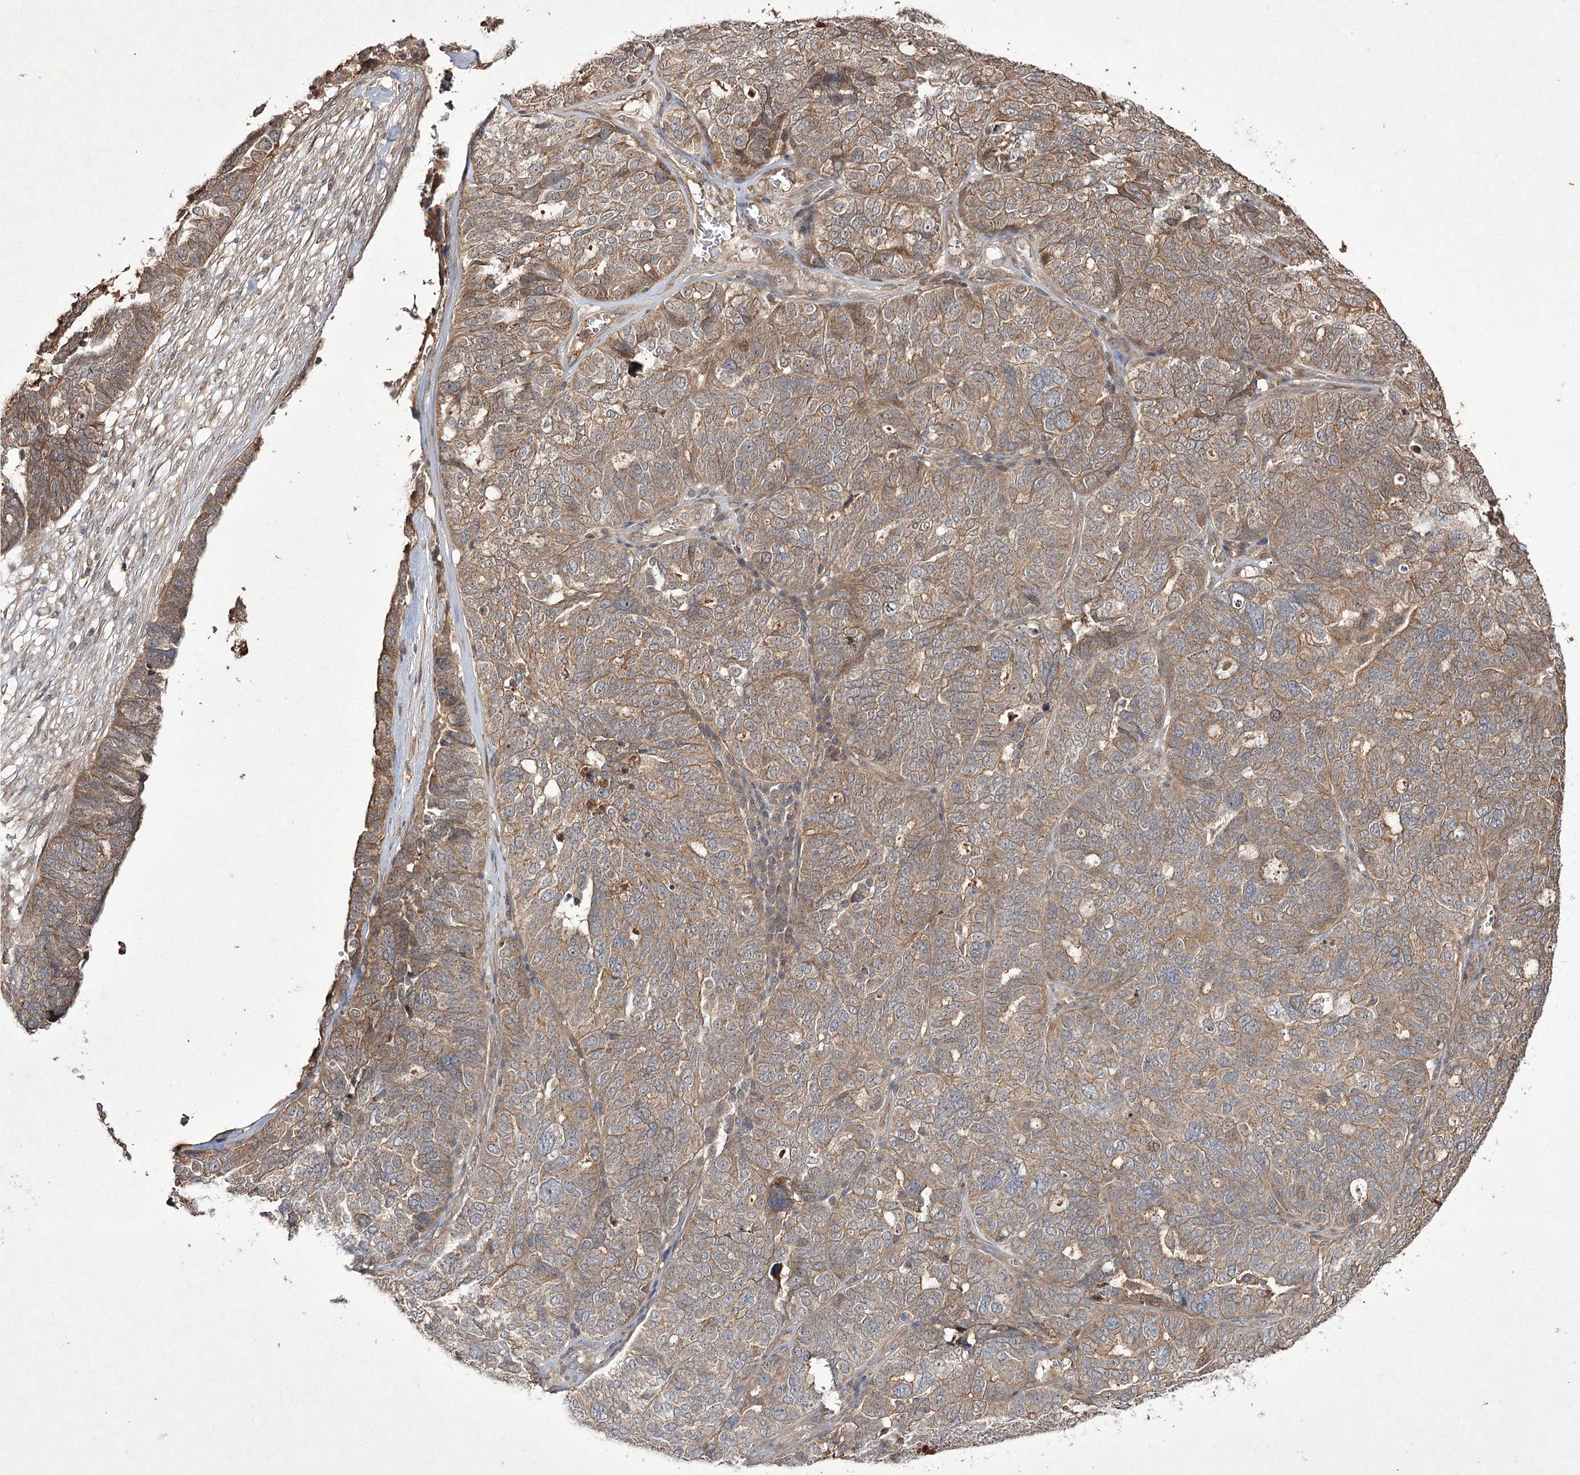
{"staining": {"intensity": "moderate", "quantity": ">75%", "location": "cytoplasmic/membranous"}, "tissue": "ovarian cancer", "cell_type": "Tumor cells", "image_type": "cancer", "snomed": [{"axis": "morphology", "description": "Cystadenocarcinoma, serous, NOS"}, {"axis": "topography", "description": "Ovary"}], "caption": "Brown immunohistochemical staining in ovarian cancer exhibits moderate cytoplasmic/membranous expression in approximately >75% of tumor cells. (DAB IHC with brightfield microscopy, high magnification).", "gene": "FANCL", "patient": {"sex": "female", "age": 59}}